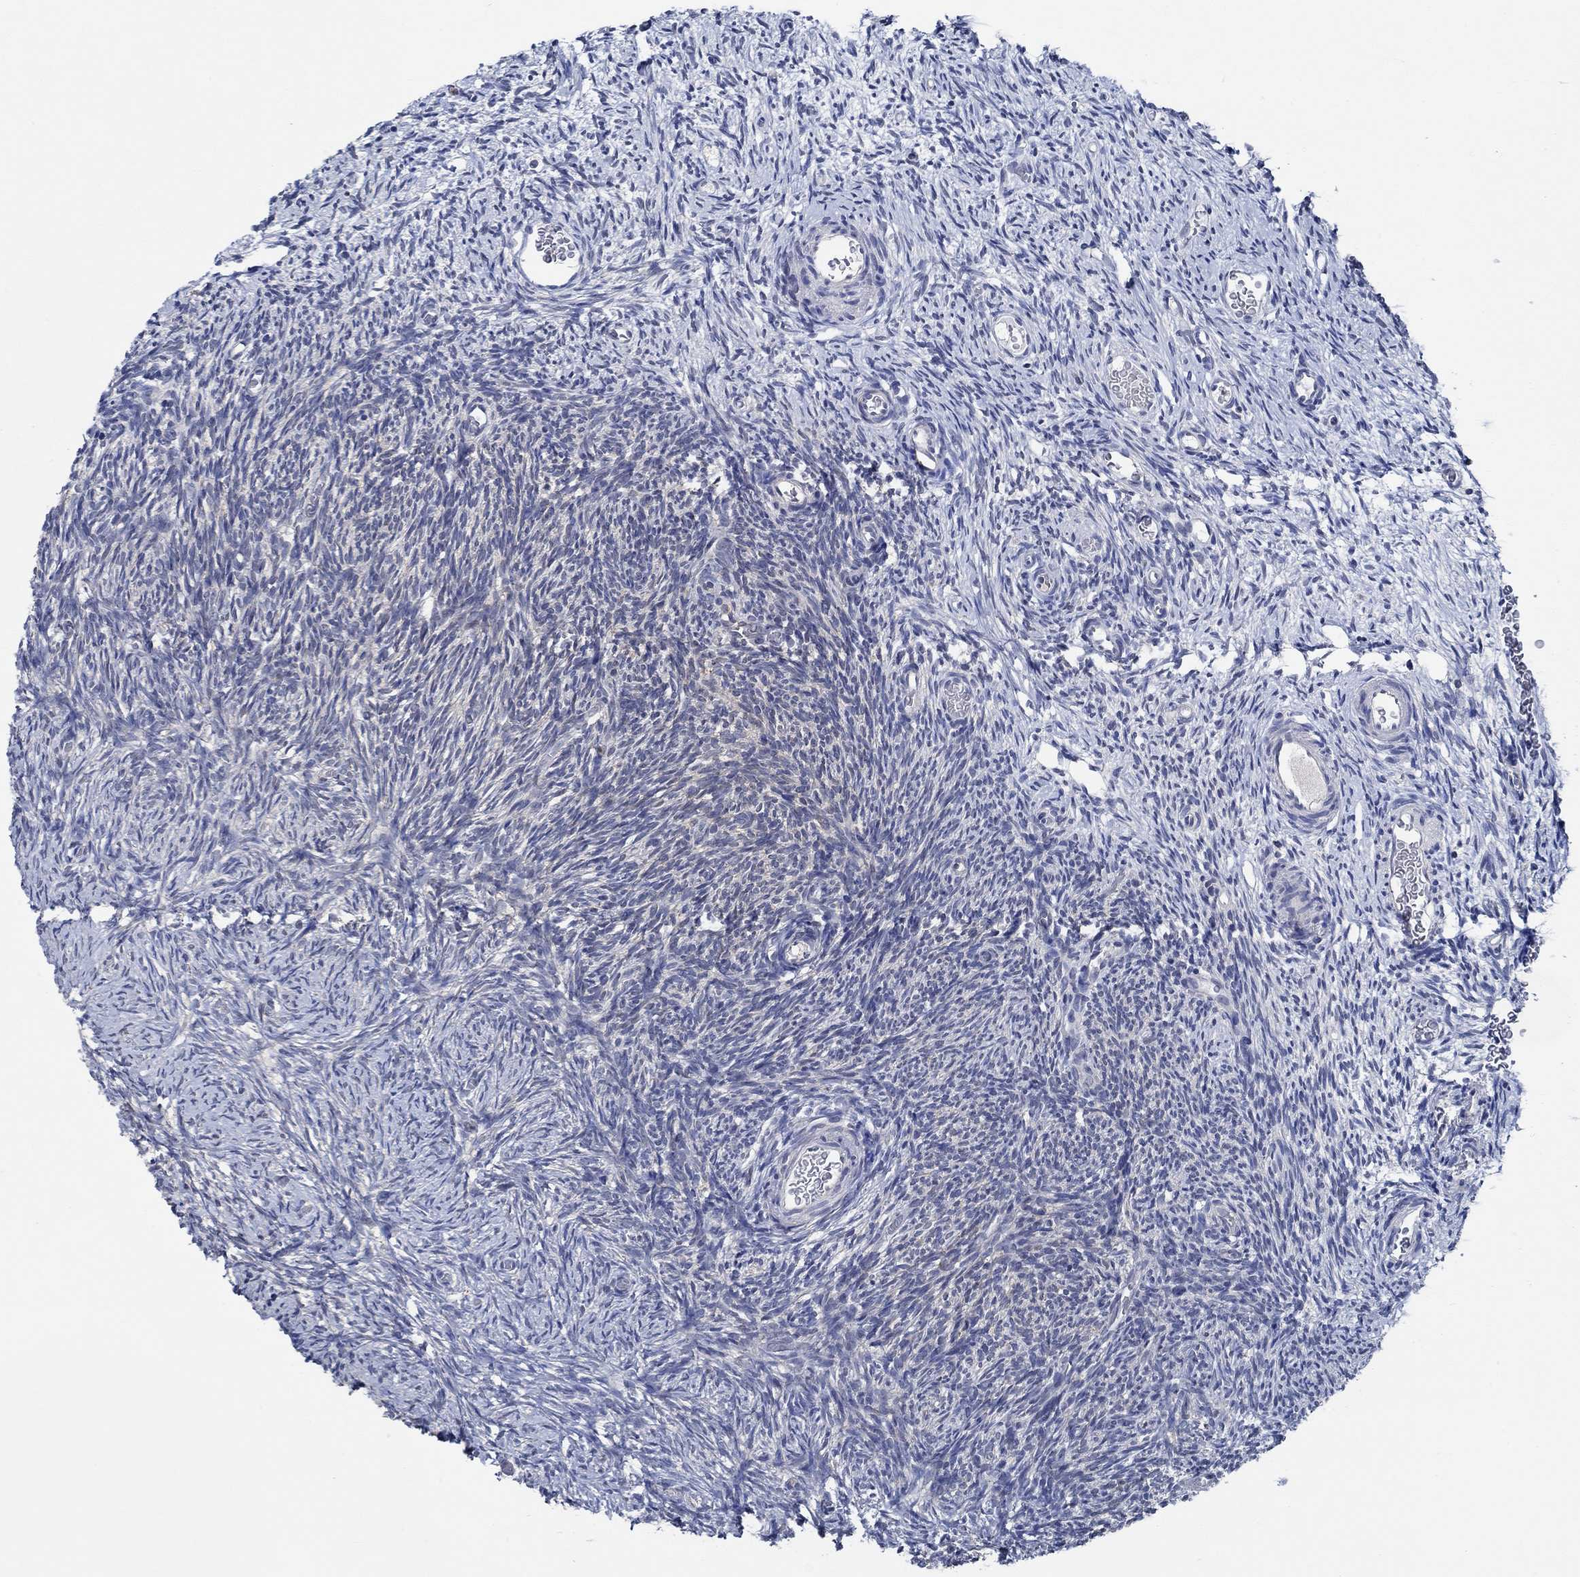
{"staining": {"intensity": "strong", "quantity": "25%-75%", "location": "cytoplasmic/membranous"}, "tissue": "ovary", "cell_type": "Follicle cells", "image_type": "normal", "snomed": [{"axis": "morphology", "description": "Normal tissue, NOS"}, {"axis": "topography", "description": "Ovary"}], "caption": "The image shows immunohistochemical staining of benign ovary. There is strong cytoplasmic/membranous positivity is identified in about 25%-75% of follicle cells.", "gene": "DACT1", "patient": {"sex": "female", "age": 39}}